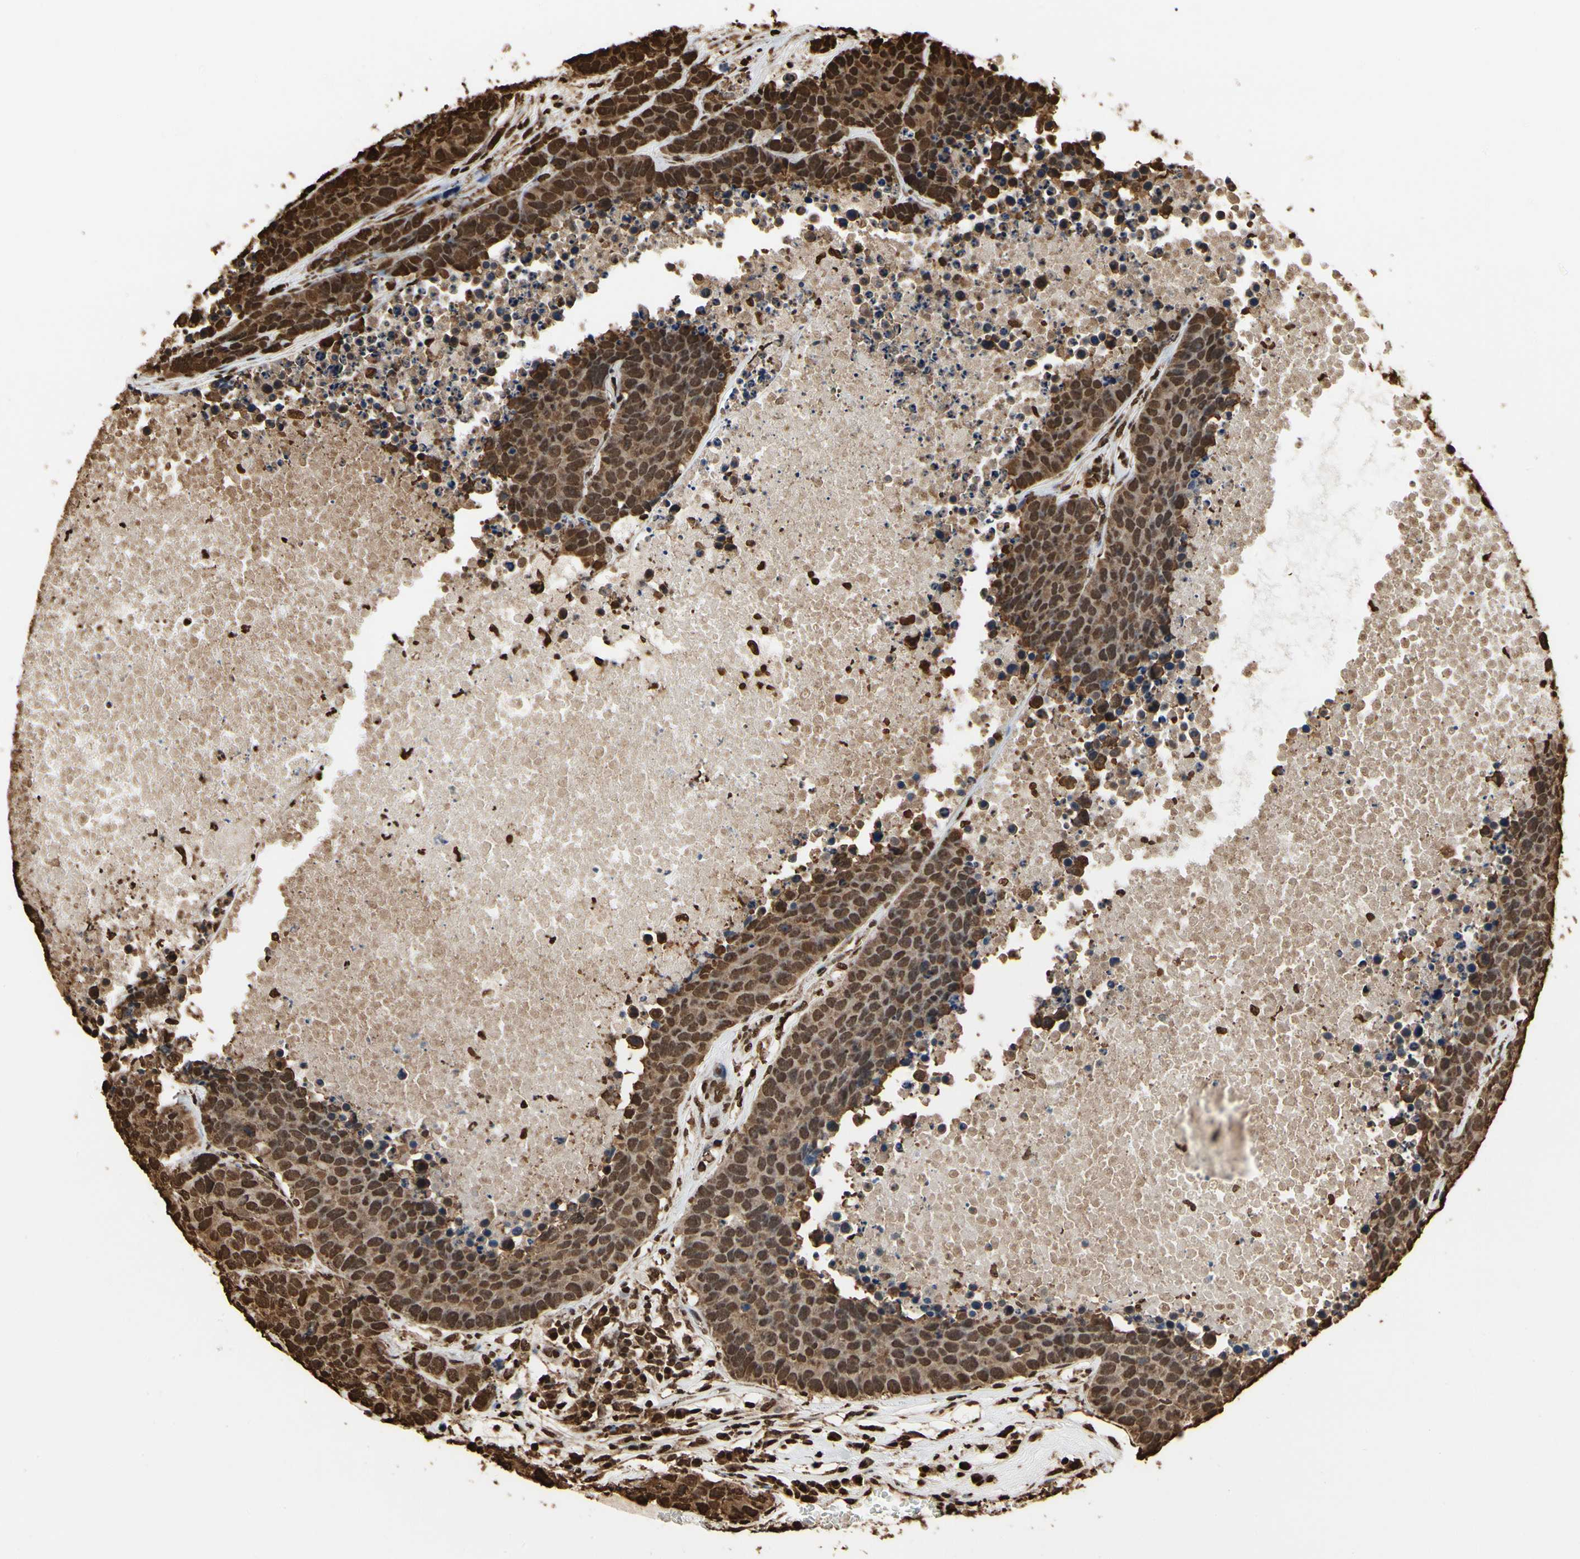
{"staining": {"intensity": "strong", "quantity": ">75%", "location": "cytoplasmic/membranous,nuclear"}, "tissue": "carcinoid", "cell_type": "Tumor cells", "image_type": "cancer", "snomed": [{"axis": "morphology", "description": "Carcinoid, malignant, NOS"}, {"axis": "topography", "description": "Lung"}], "caption": "This micrograph displays malignant carcinoid stained with immunohistochemistry (IHC) to label a protein in brown. The cytoplasmic/membranous and nuclear of tumor cells show strong positivity for the protein. Nuclei are counter-stained blue.", "gene": "HNRNPK", "patient": {"sex": "male", "age": 60}}